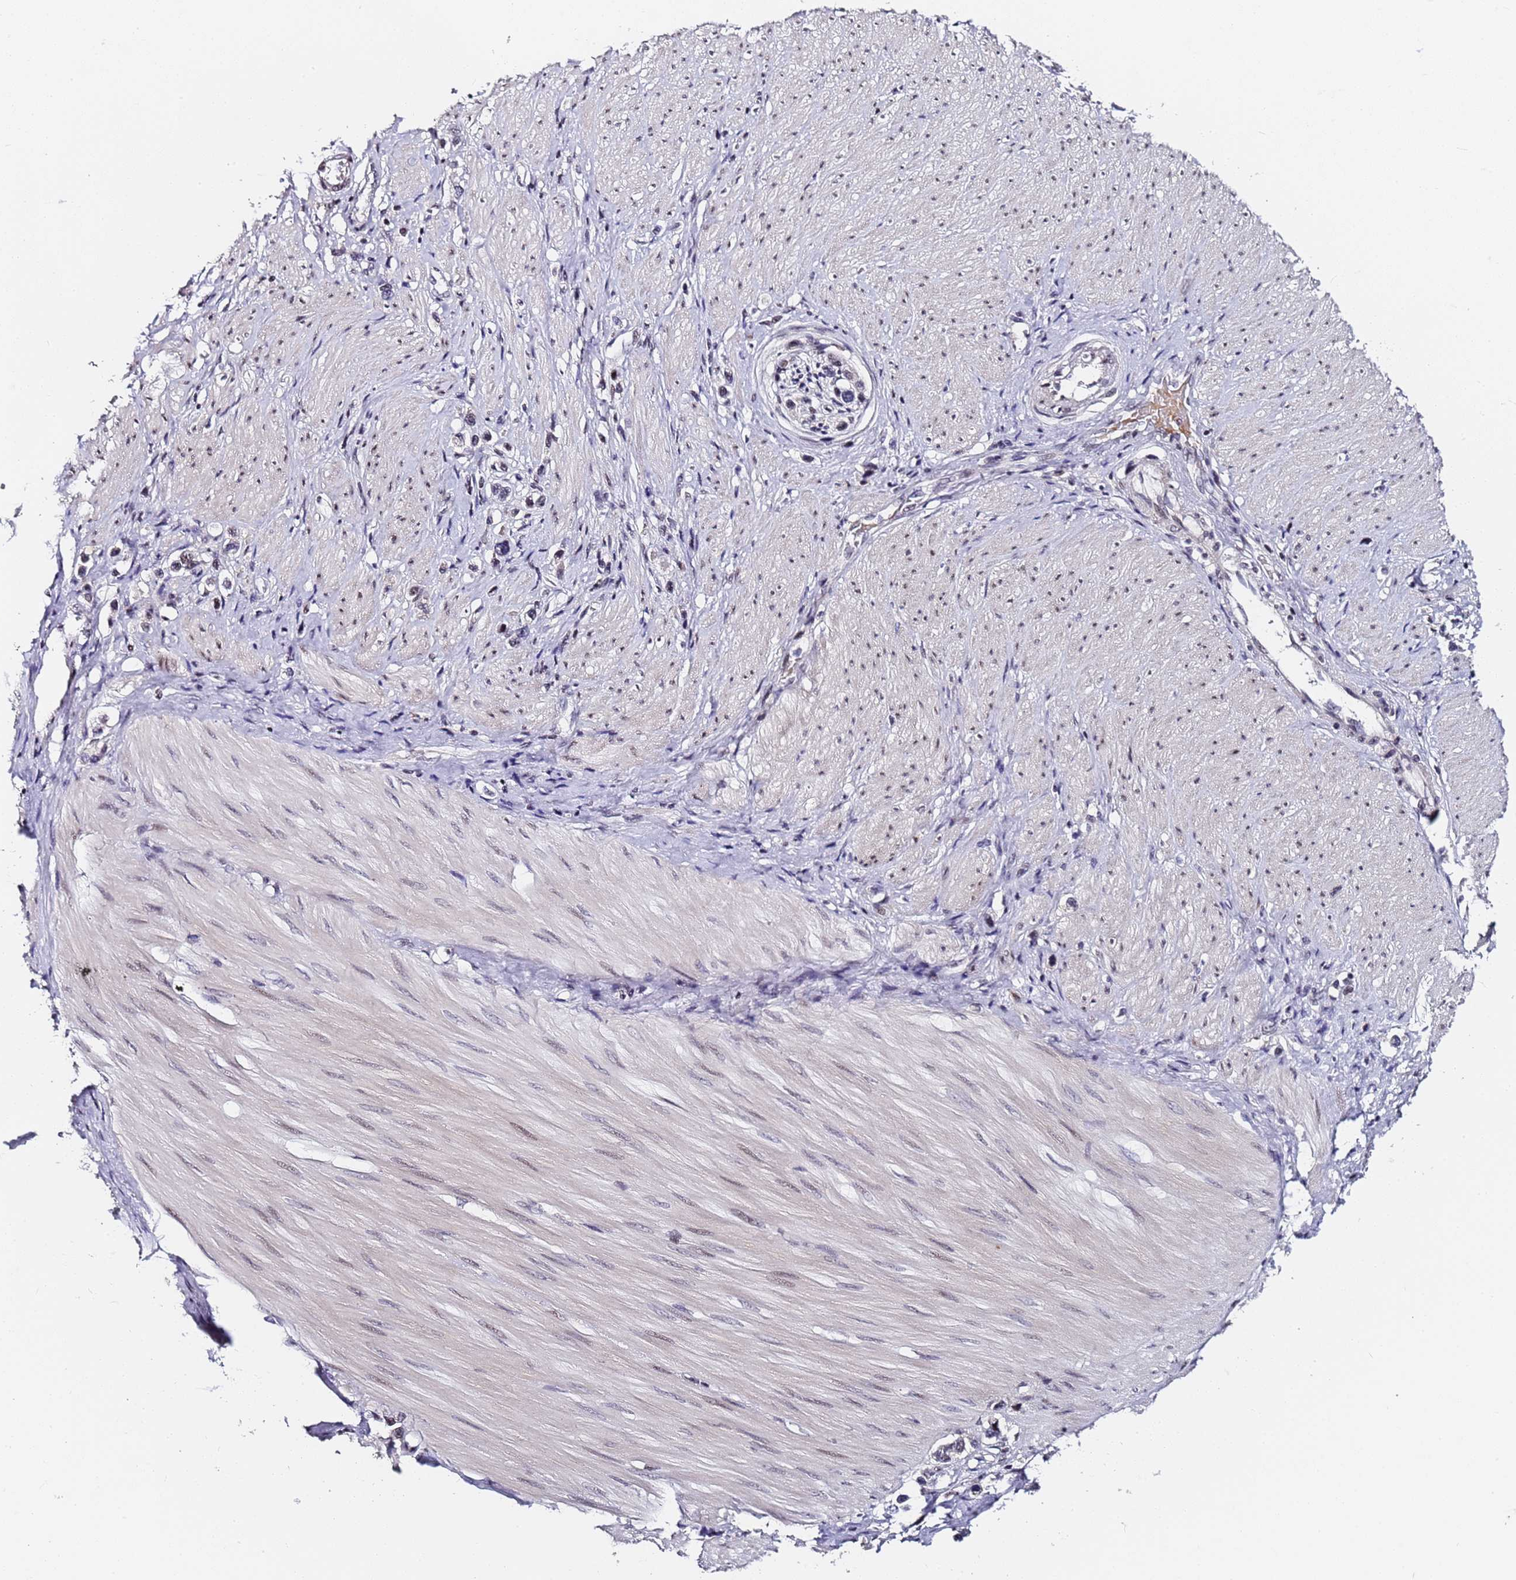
{"staining": {"intensity": "negative", "quantity": "none", "location": "none"}, "tissue": "stomach cancer", "cell_type": "Tumor cells", "image_type": "cancer", "snomed": [{"axis": "morphology", "description": "Adenocarcinoma, NOS"}, {"axis": "topography", "description": "Stomach"}], "caption": "Stomach adenocarcinoma was stained to show a protein in brown. There is no significant expression in tumor cells.", "gene": "FNBP4", "patient": {"sex": "female", "age": 65}}